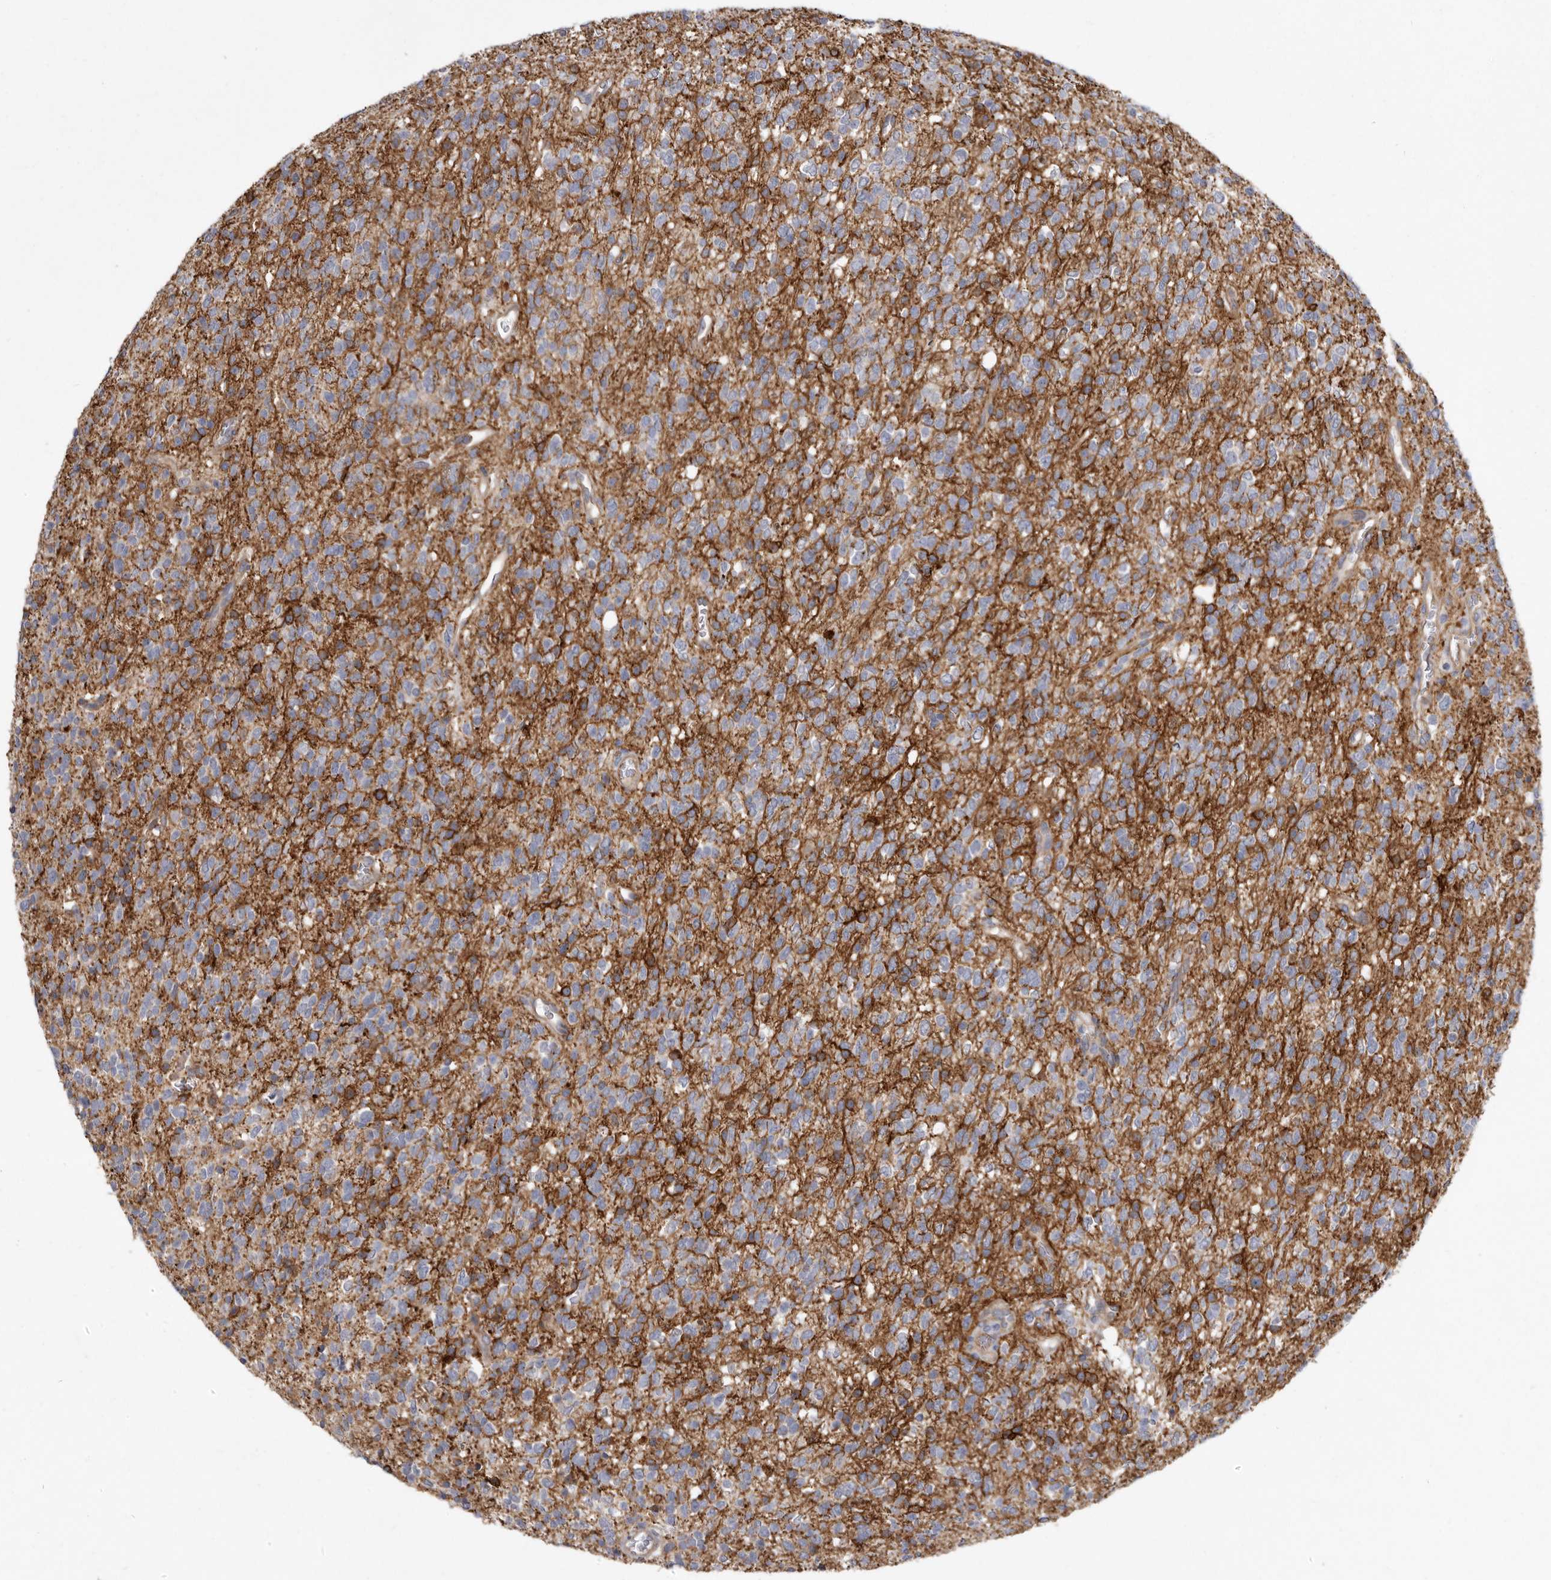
{"staining": {"intensity": "weak", "quantity": "<25%", "location": "cytoplasmic/membranous"}, "tissue": "glioma", "cell_type": "Tumor cells", "image_type": "cancer", "snomed": [{"axis": "morphology", "description": "Glioma, malignant, High grade"}, {"axis": "topography", "description": "Brain"}], "caption": "This is an IHC photomicrograph of human glioma. There is no expression in tumor cells.", "gene": "P2RX6", "patient": {"sex": "male", "age": 34}}